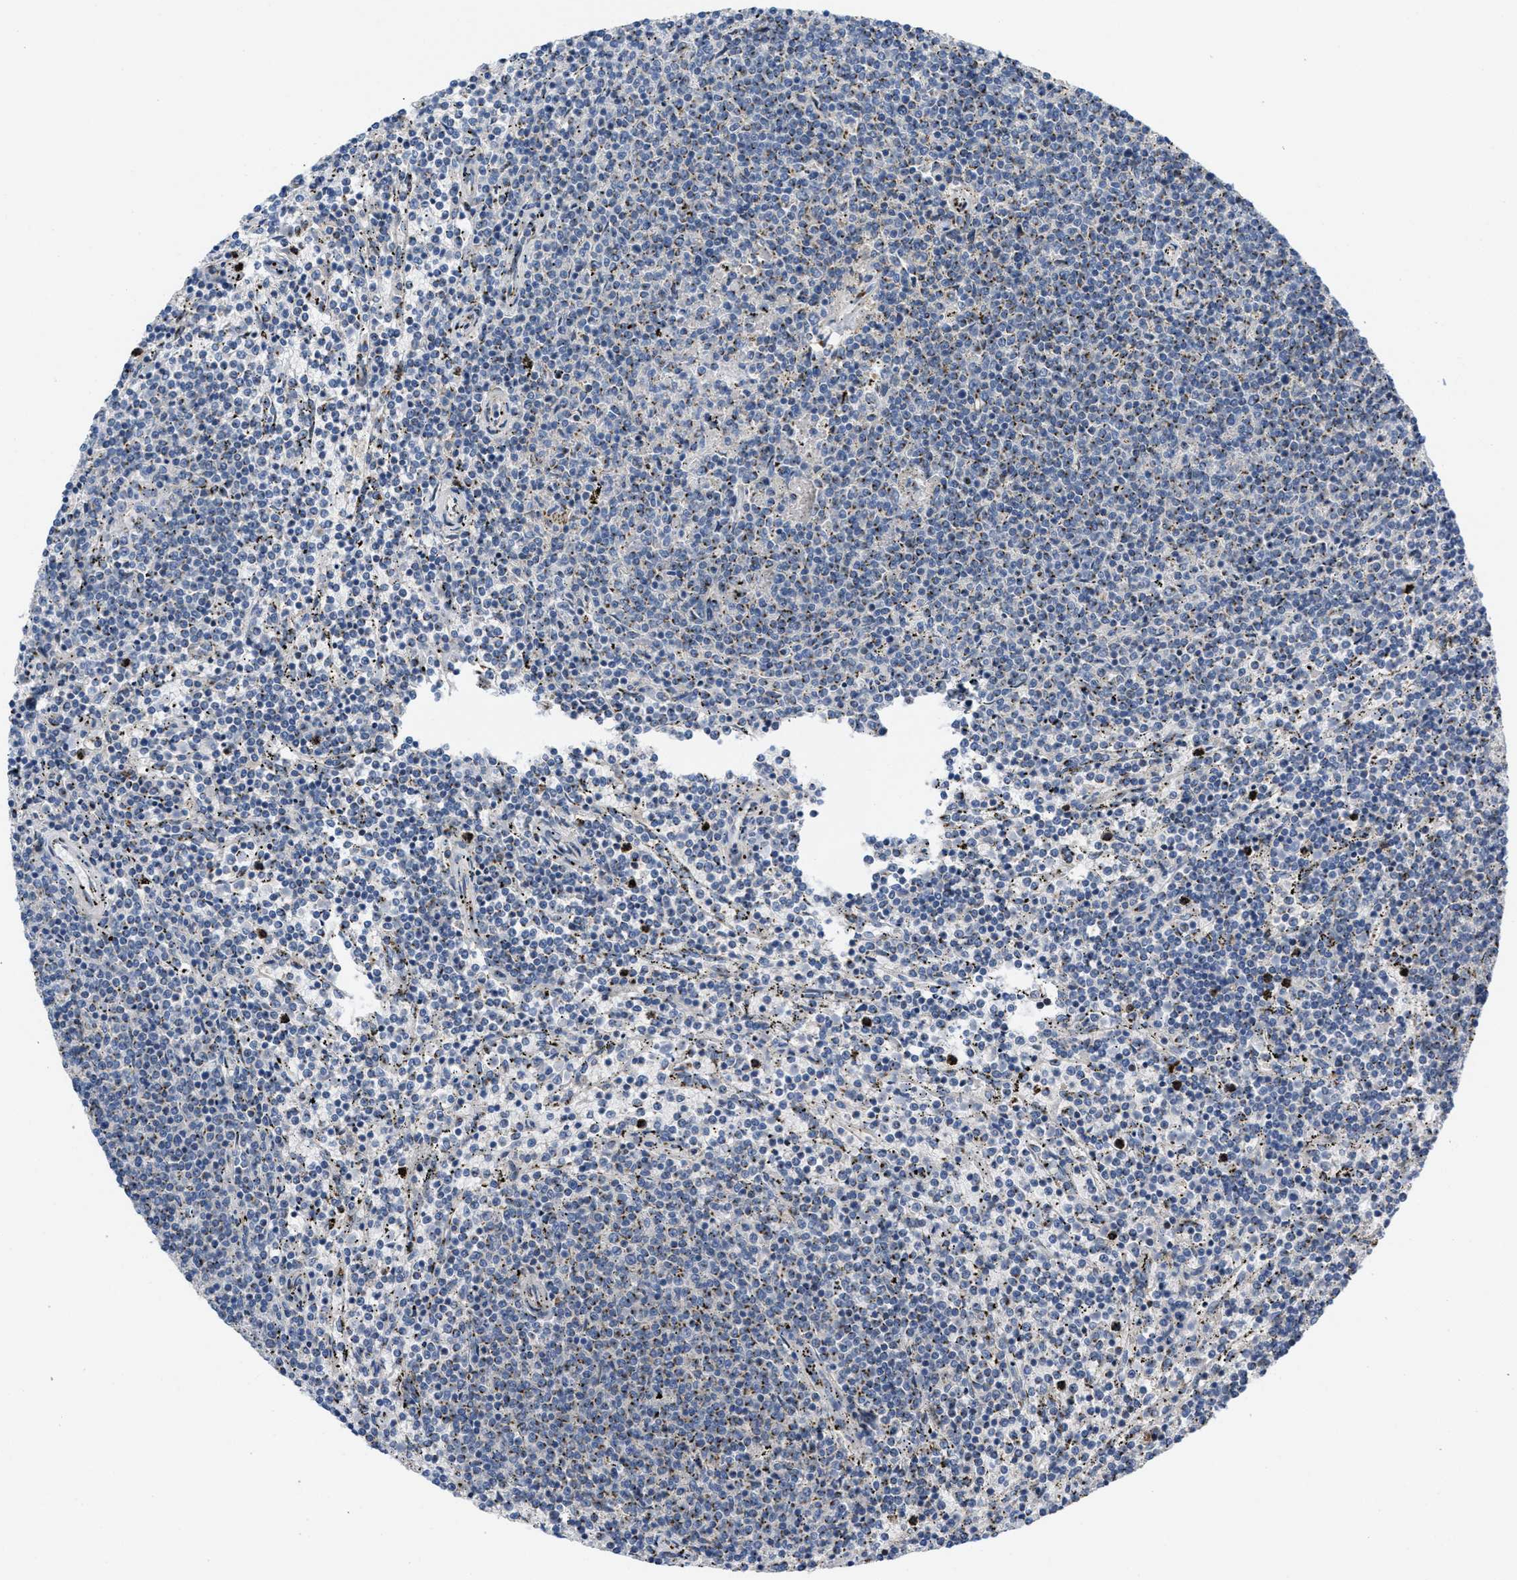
{"staining": {"intensity": "moderate", "quantity": "25%-75%", "location": "cytoplasmic/membranous"}, "tissue": "lymphoma", "cell_type": "Tumor cells", "image_type": "cancer", "snomed": [{"axis": "morphology", "description": "Malignant lymphoma, non-Hodgkin's type, Low grade"}, {"axis": "topography", "description": "Spleen"}], "caption": "Tumor cells exhibit medium levels of moderate cytoplasmic/membranous staining in approximately 25%-75% of cells in human malignant lymphoma, non-Hodgkin's type (low-grade).", "gene": "ZNF70", "patient": {"sex": "female", "age": 50}}